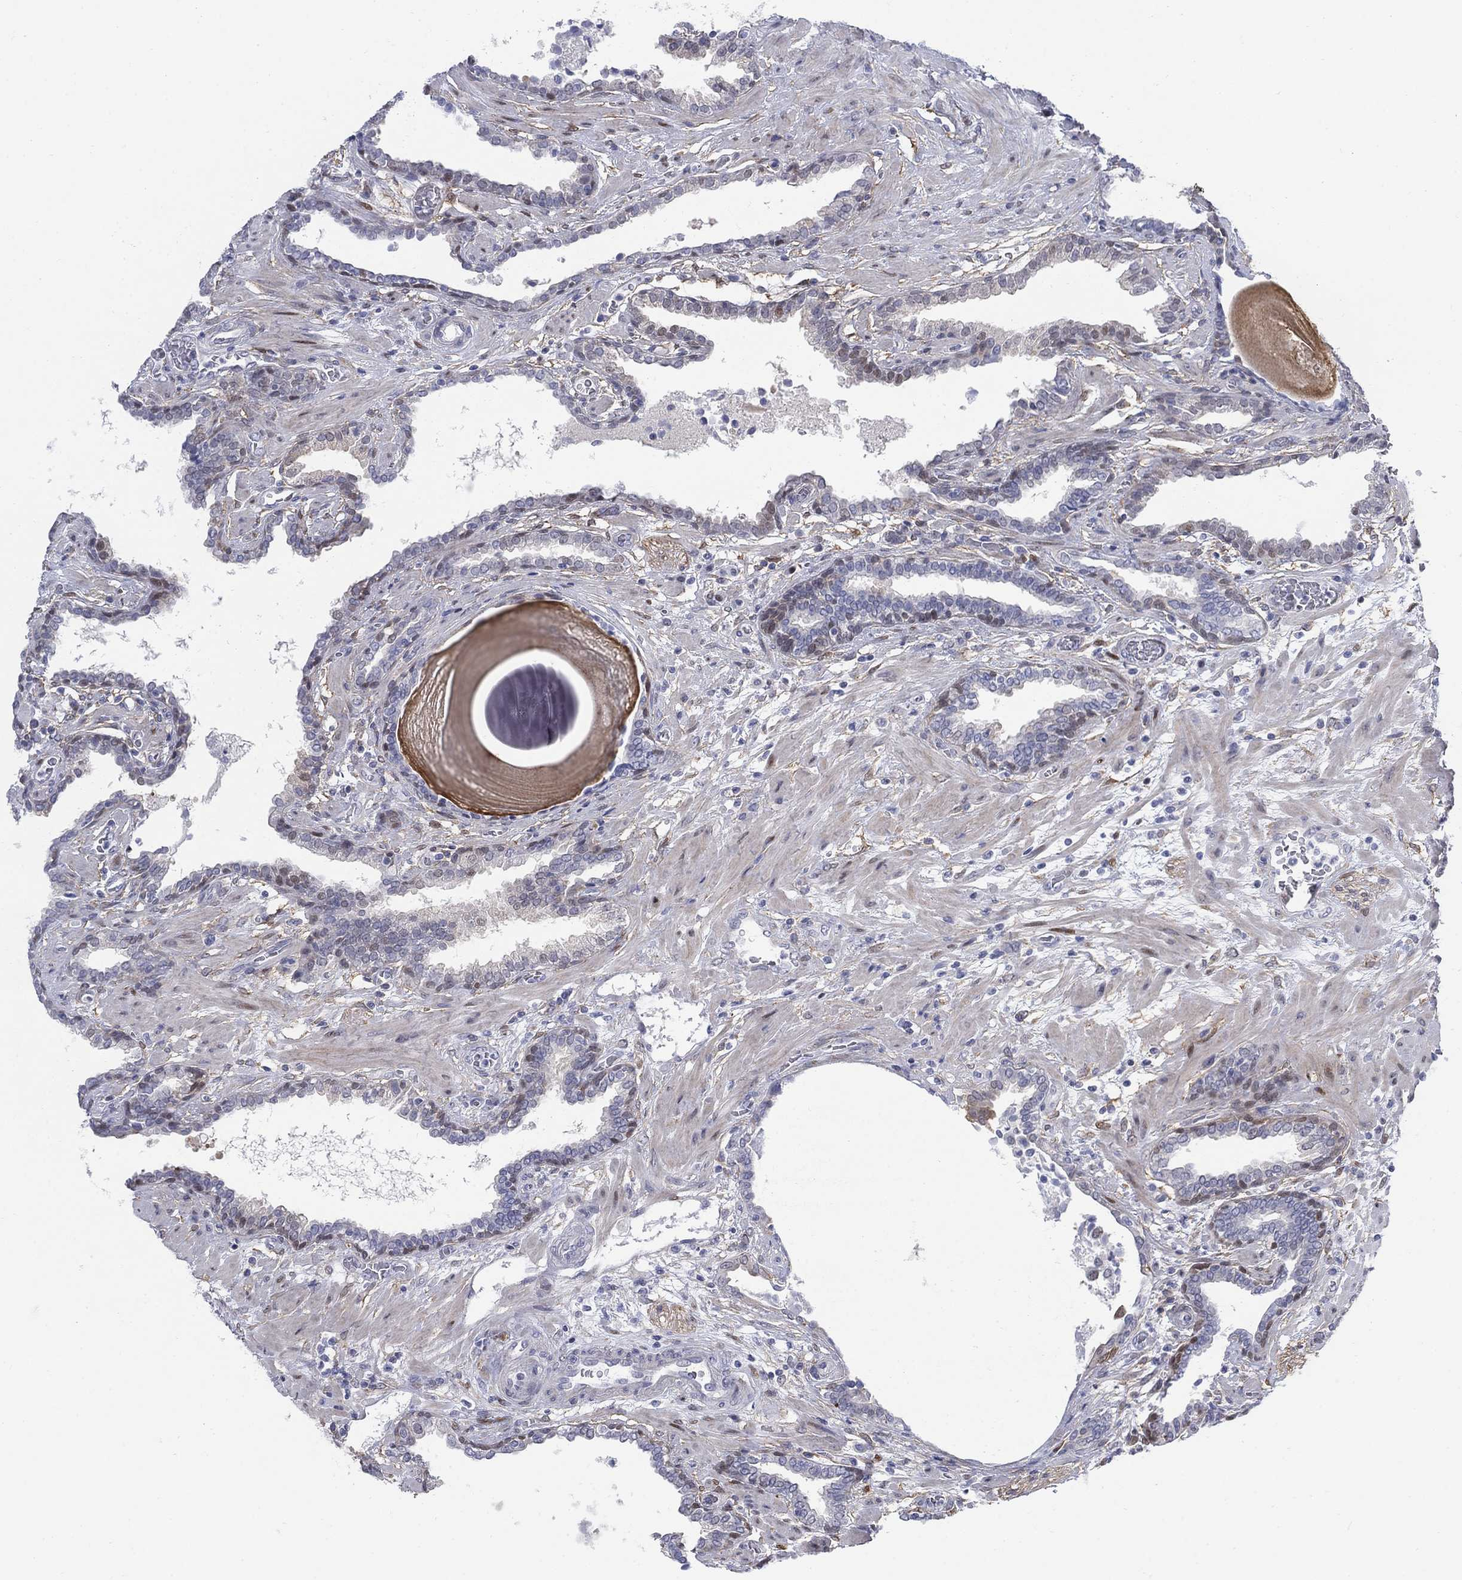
{"staining": {"intensity": "moderate", "quantity": "<25%", "location": "nuclear"}, "tissue": "prostate cancer", "cell_type": "Tumor cells", "image_type": "cancer", "snomed": [{"axis": "morphology", "description": "Adenocarcinoma, Low grade"}, {"axis": "topography", "description": "Prostate"}], "caption": "Prostate adenocarcinoma (low-grade) was stained to show a protein in brown. There is low levels of moderate nuclear staining in approximately <25% of tumor cells.", "gene": "MYO3A", "patient": {"sex": "male", "age": 69}}